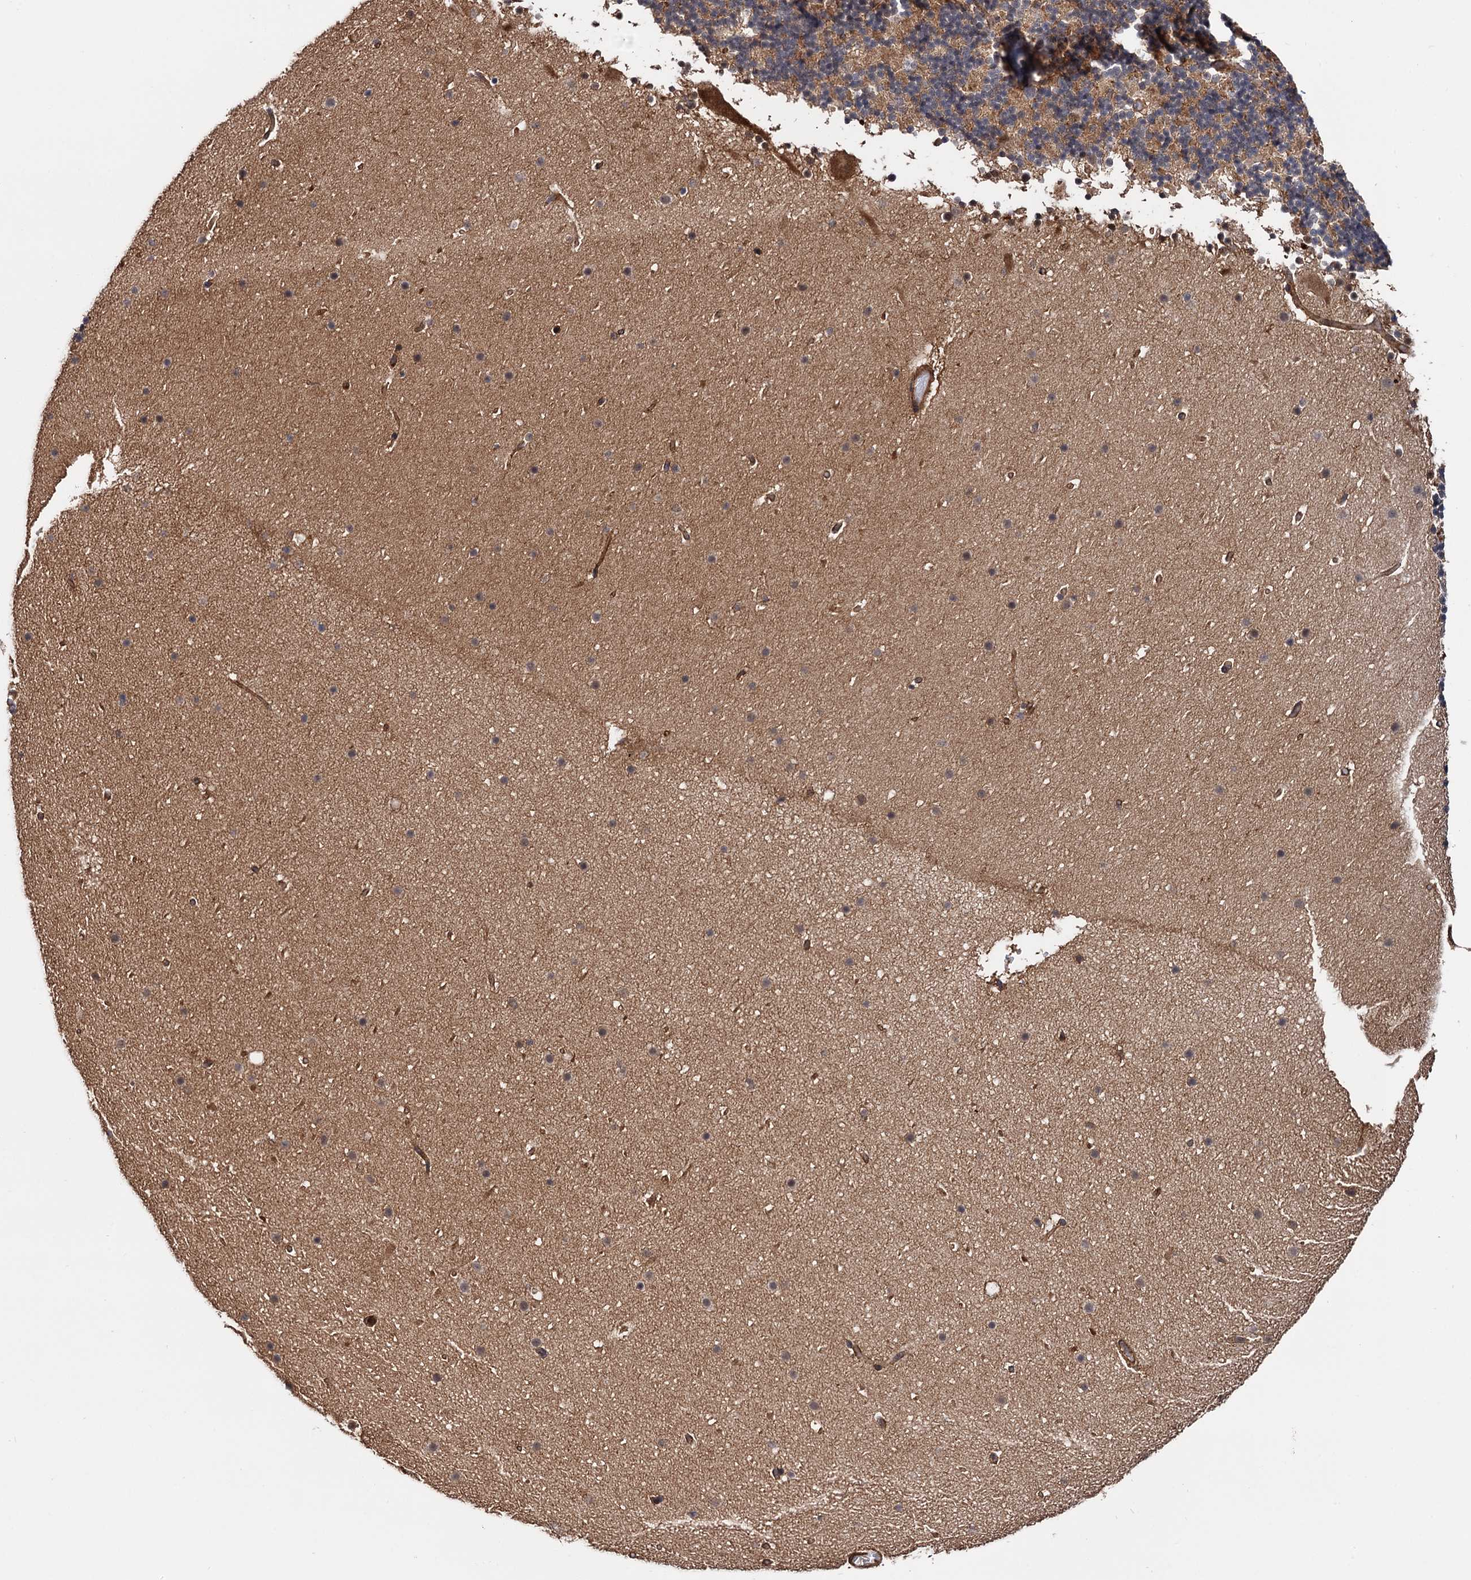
{"staining": {"intensity": "moderate", "quantity": ">75%", "location": "cytoplasmic/membranous"}, "tissue": "cerebellum", "cell_type": "Cells in granular layer", "image_type": "normal", "snomed": [{"axis": "morphology", "description": "Normal tissue, NOS"}, {"axis": "topography", "description": "Cerebellum"}], "caption": "Protein expression by IHC shows moderate cytoplasmic/membranous positivity in approximately >75% of cells in granular layer in unremarkable cerebellum.", "gene": "ATP8B4", "patient": {"sex": "male", "age": 57}}